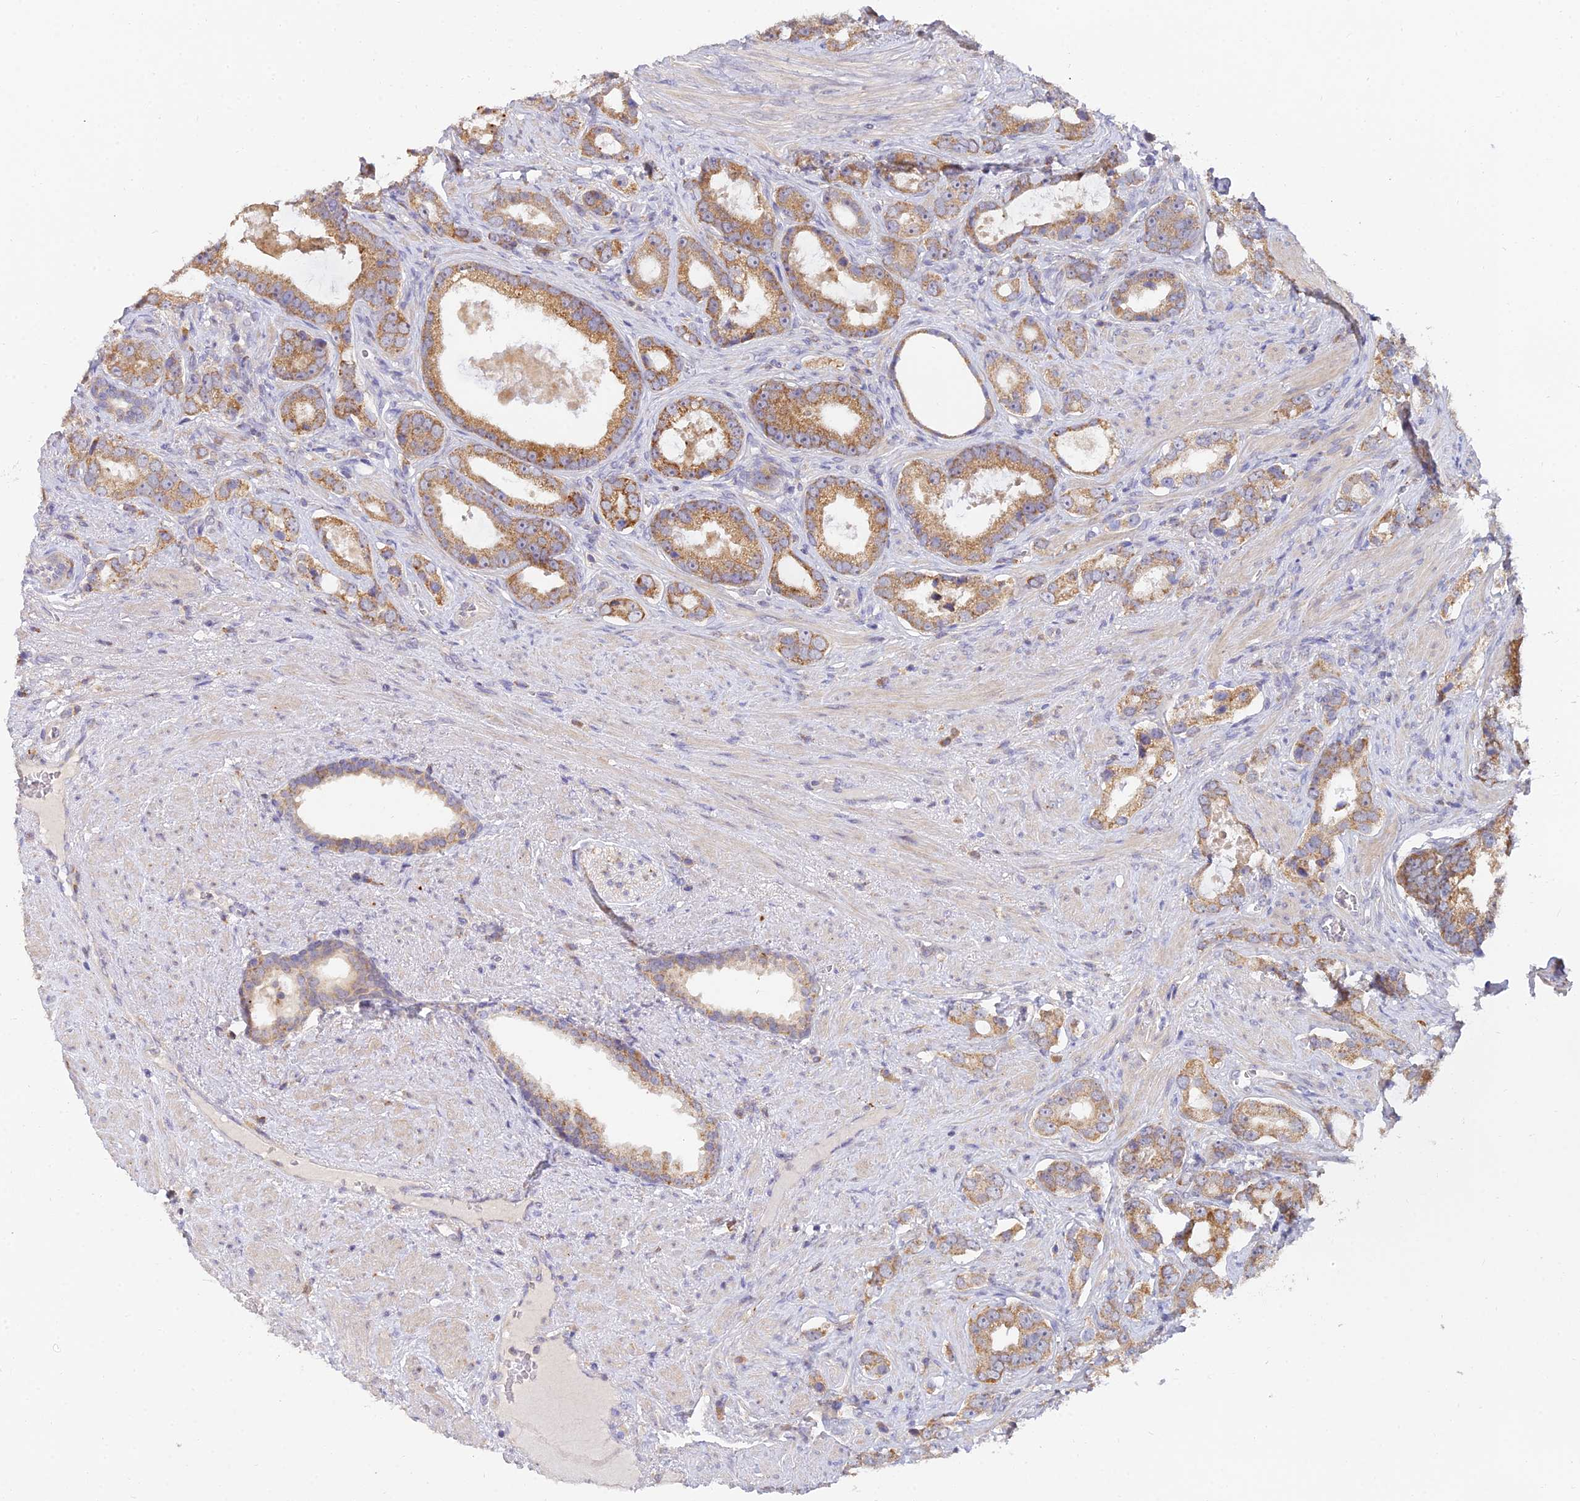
{"staining": {"intensity": "moderate", "quantity": ">75%", "location": "cytoplasmic/membranous"}, "tissue": "prostate cancer", "cell_type": "Tumor cells", "image_type": "cancer", "snomed": [{"axis": "morphology", "description": "Adenocarcinoma, High grade"}, {"axis": "topography", "description": "Prostate"}], "caption": "Protein staining demonstrates moderate cytoplasmic/membranous expression in about >75% of tumor cells in adenocarcinoma (high-grade) (prostate). Nuclei are stained in blue.", "gene": "ARL8B", "patient": {"sex": "male", "age": 67}}